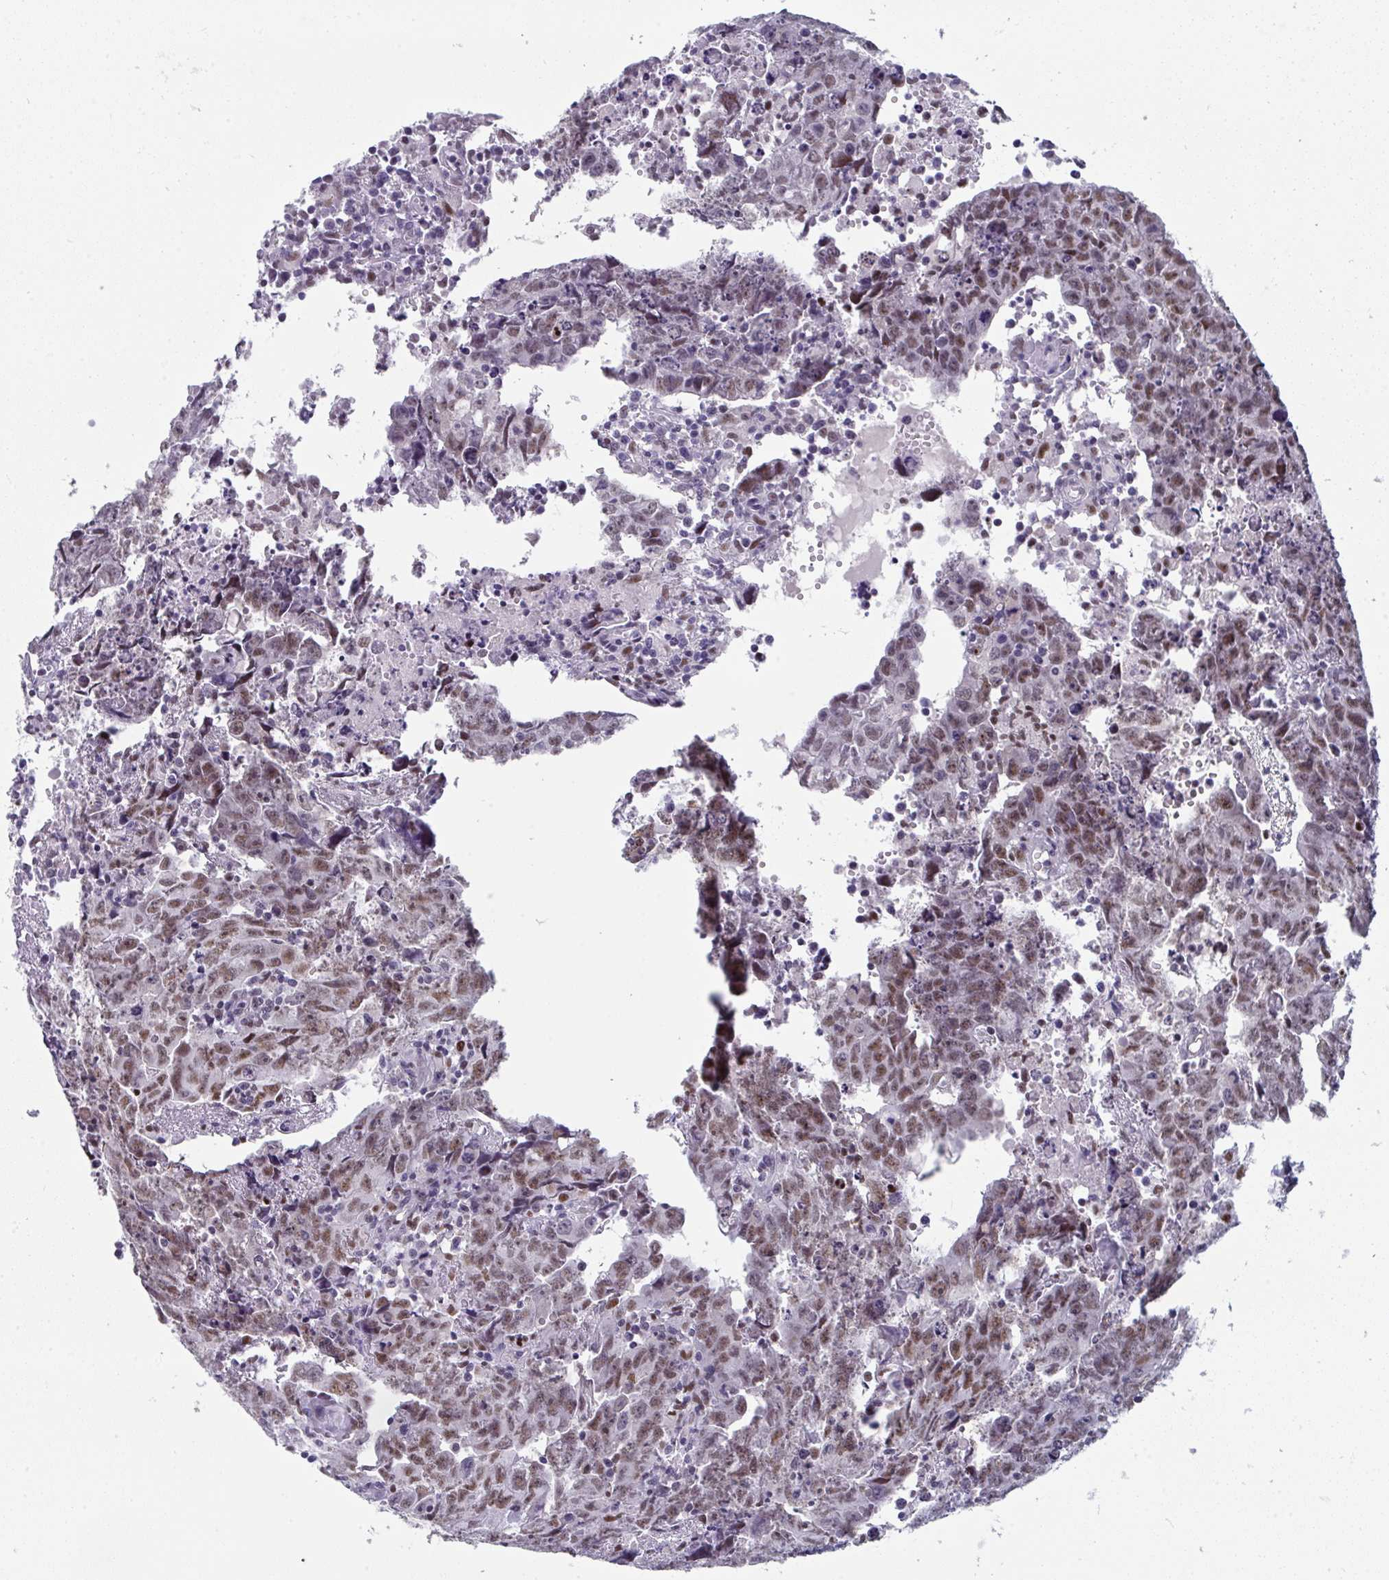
{"staining": {"intensity": "moderate", "quantity": ">75%", "location": "nuclear"}, "tissue": "testis cancer", "cell_type": "Tumor cells", "image_type": "cancer", "snomed": [{"axis": "morphology", "description": "Carcinoma, Embryonal, NOS"}, {"axis": "topography", "description": "Testis"}], "caption": "Testis cancer stained with a protein marker demonstrates moderate staining in tumor cells.", "gene": "JDP2", "patient": {"sex": "male", "age": 22}}